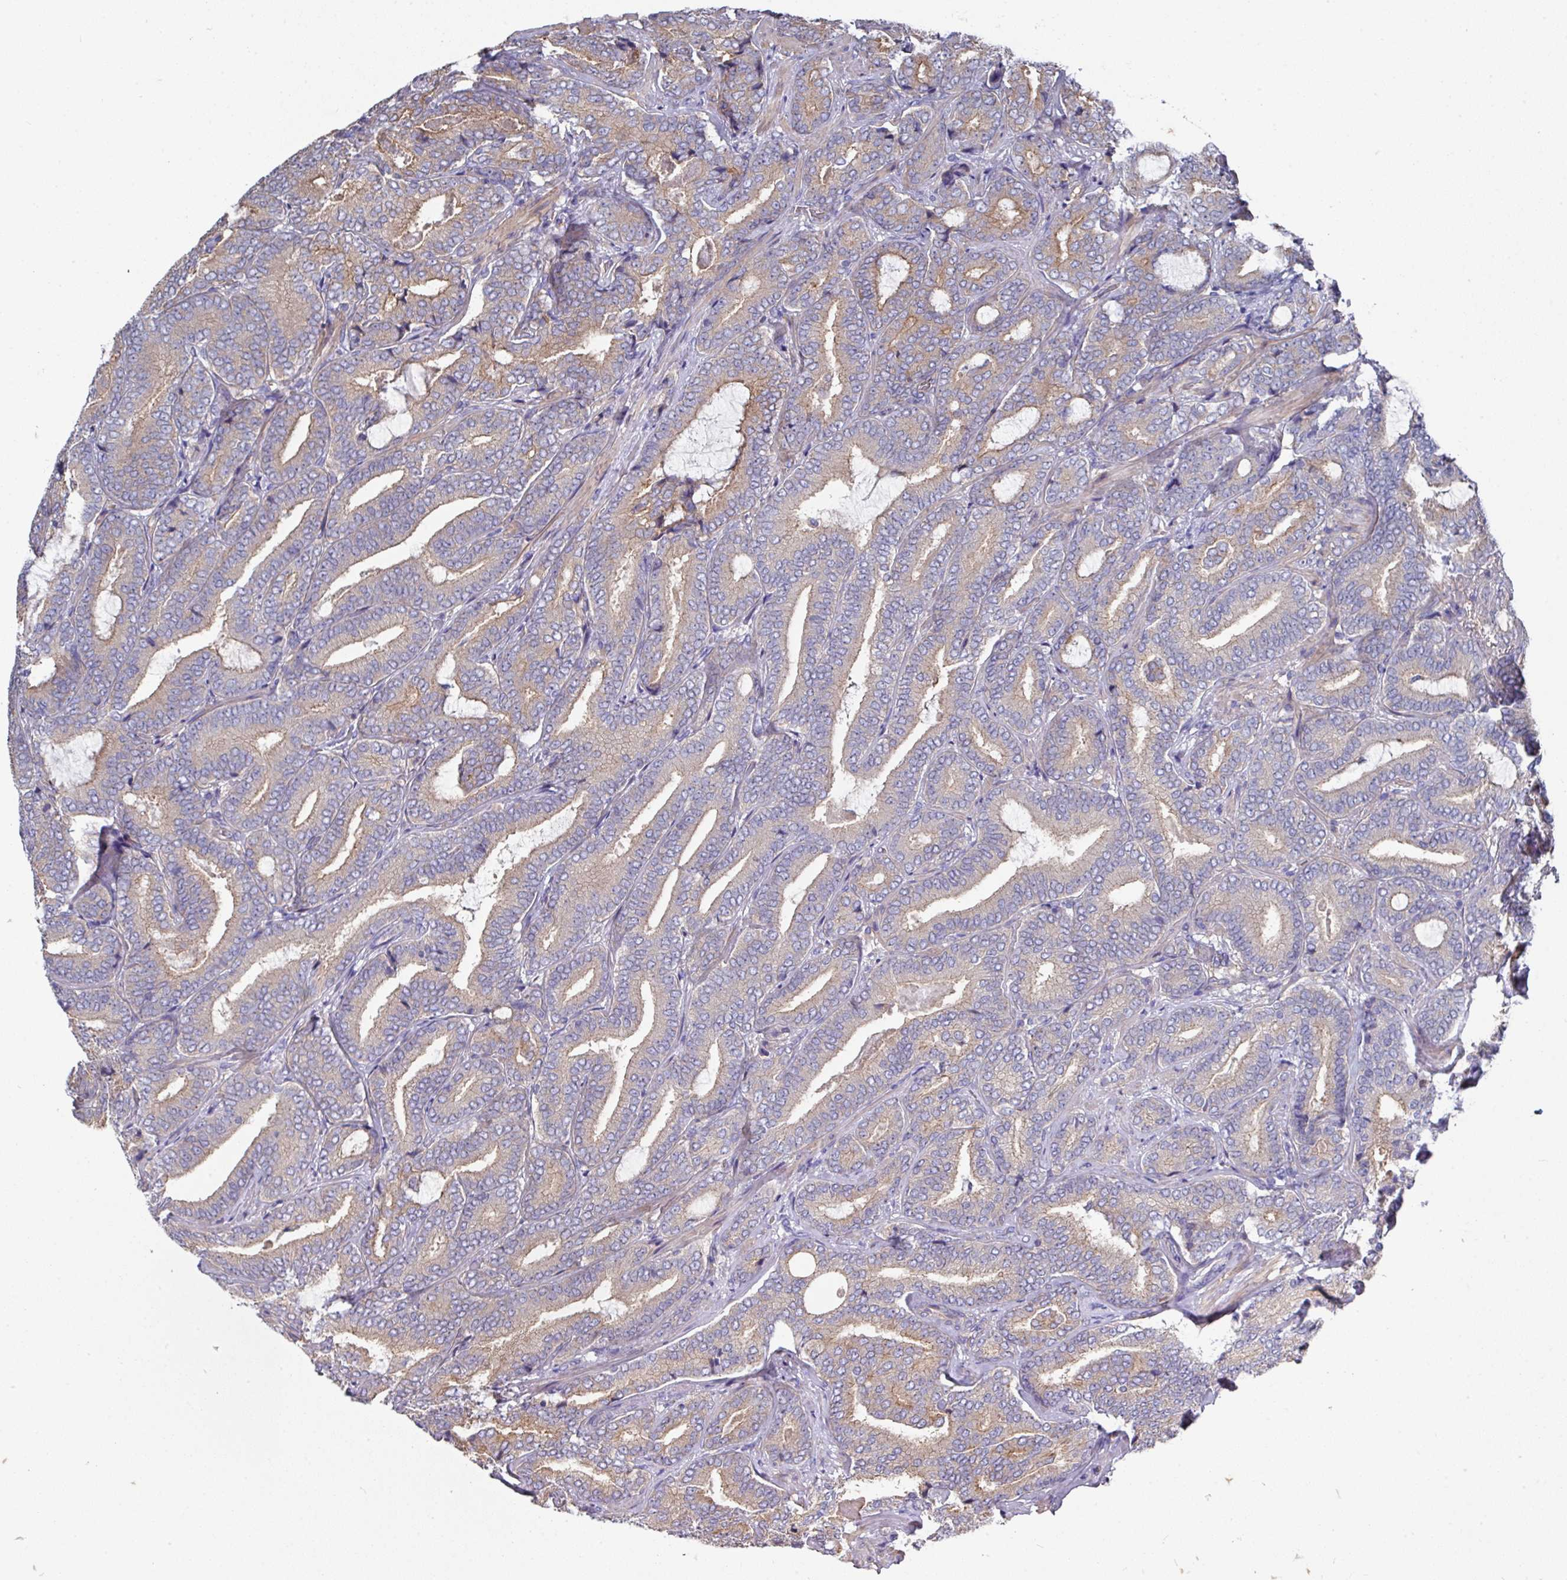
{"staining": {"intensity": "weak", "quantity": "25%-75%", "location": "cytoplasmic/membranous"}, "tissue": "prostate cancer", "cell_type": "Tumor cells", "image_type": "cancer", "snomed": [{"axis": "morphology", "description": "Adenocarcinoma, Low grade"}, {"axis": "topography", "description": "Prostate and seminal vesicle, NOS"}], "caption": "Immunohistochemical staining of prostate cancer (adenocarcinoma (low-grade)) exhibits low levels of weak cytoplasmic/membranous protein staining in approximately 25%-75% of tumor cells.", "gene": "PRR5", "patient": {"sex": "male", "age": 61}}